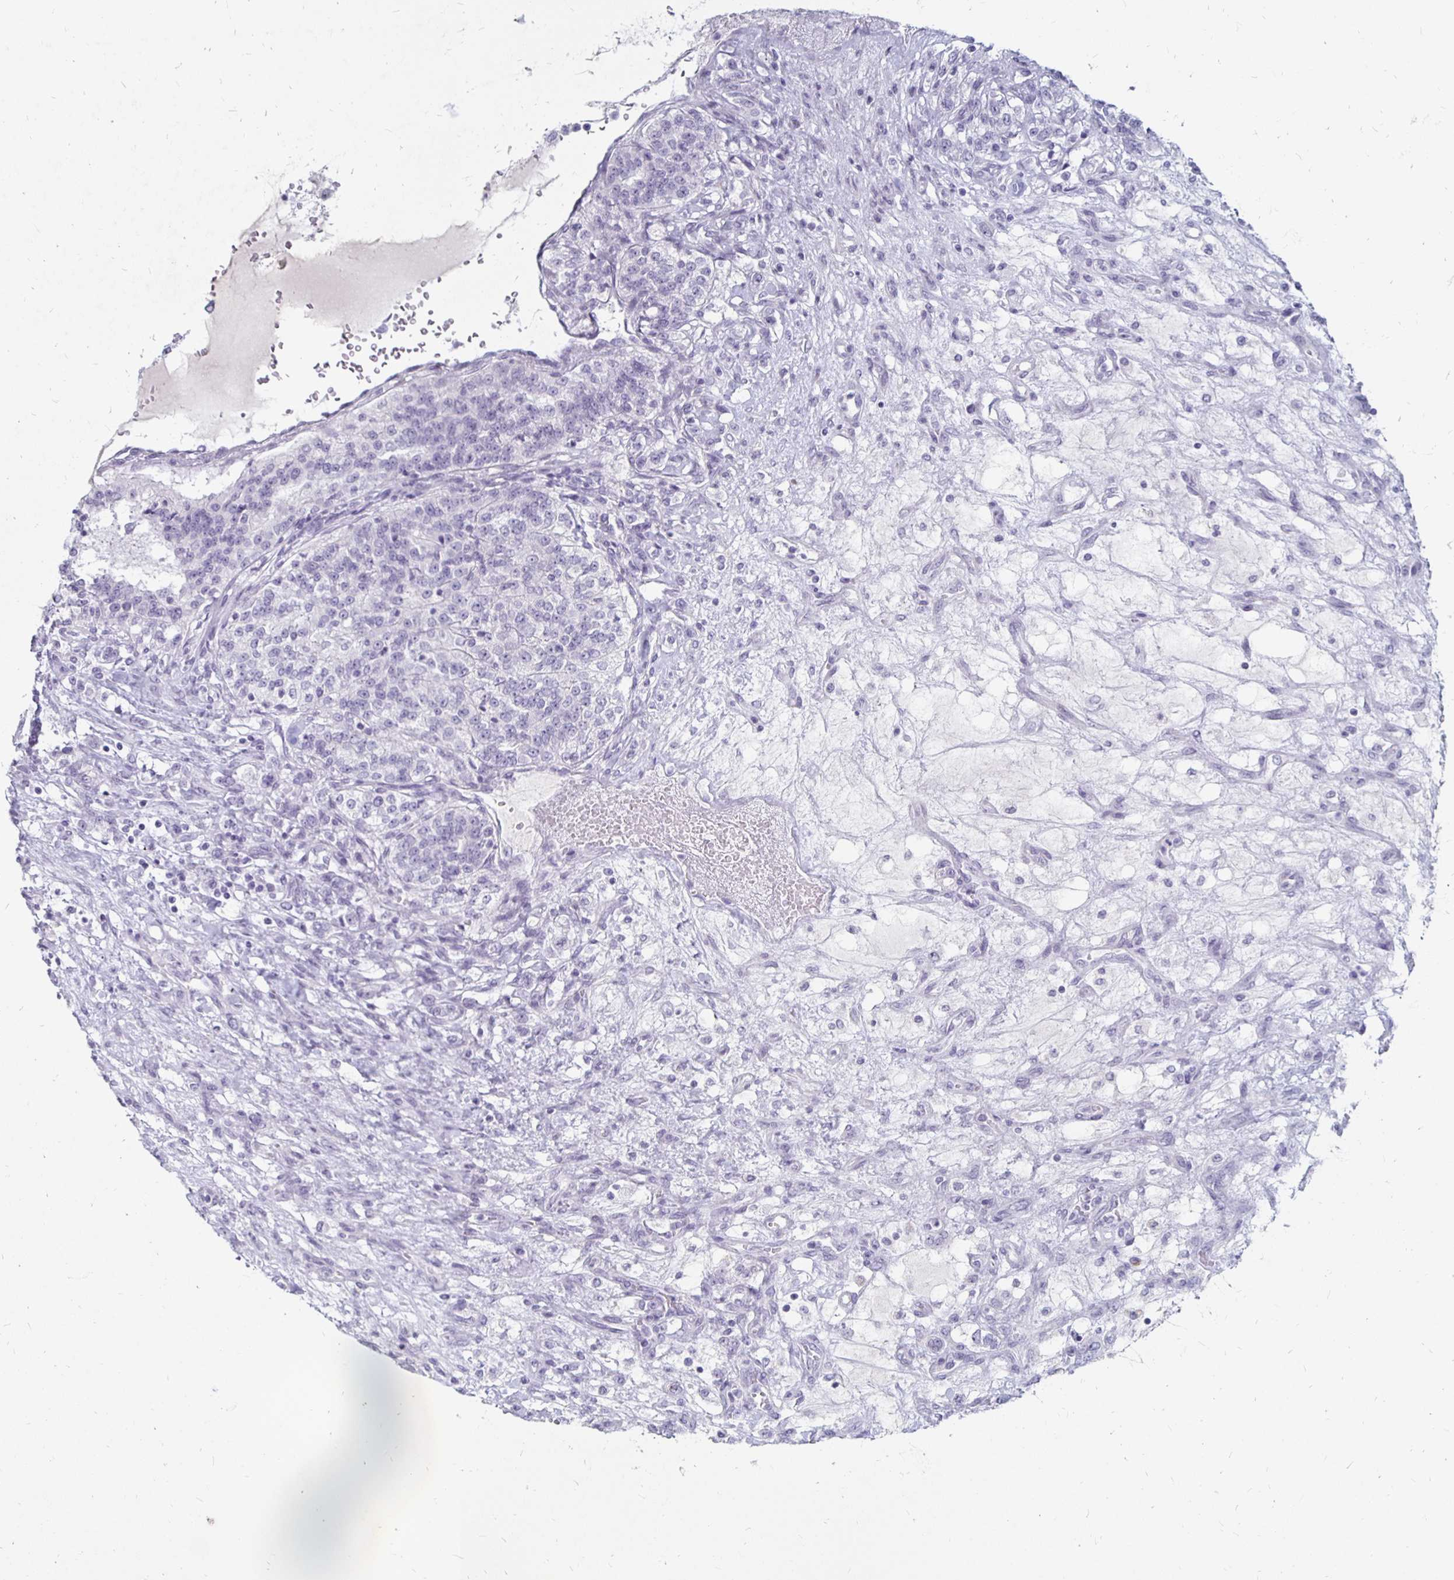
{"staining": {"intensity": "negative", "quantity": "none", "location": "none"}, "tissue": "renal cancer", "cell_type": "Tumor cells", "image_type": "cancer", "snomed": [{"axis": "morphology", "description": "Adenocarcinoma, NOS"}, {"axis": "topography", "description": "Kidney"}], "caption": "IHC image of neoplastic tissue: renal adenocarcinoma stained with DAB shows no significant protein staining in tumor cells.", "gene": "KCNQ2", "patient": {"sex": "female", "age": 63}}